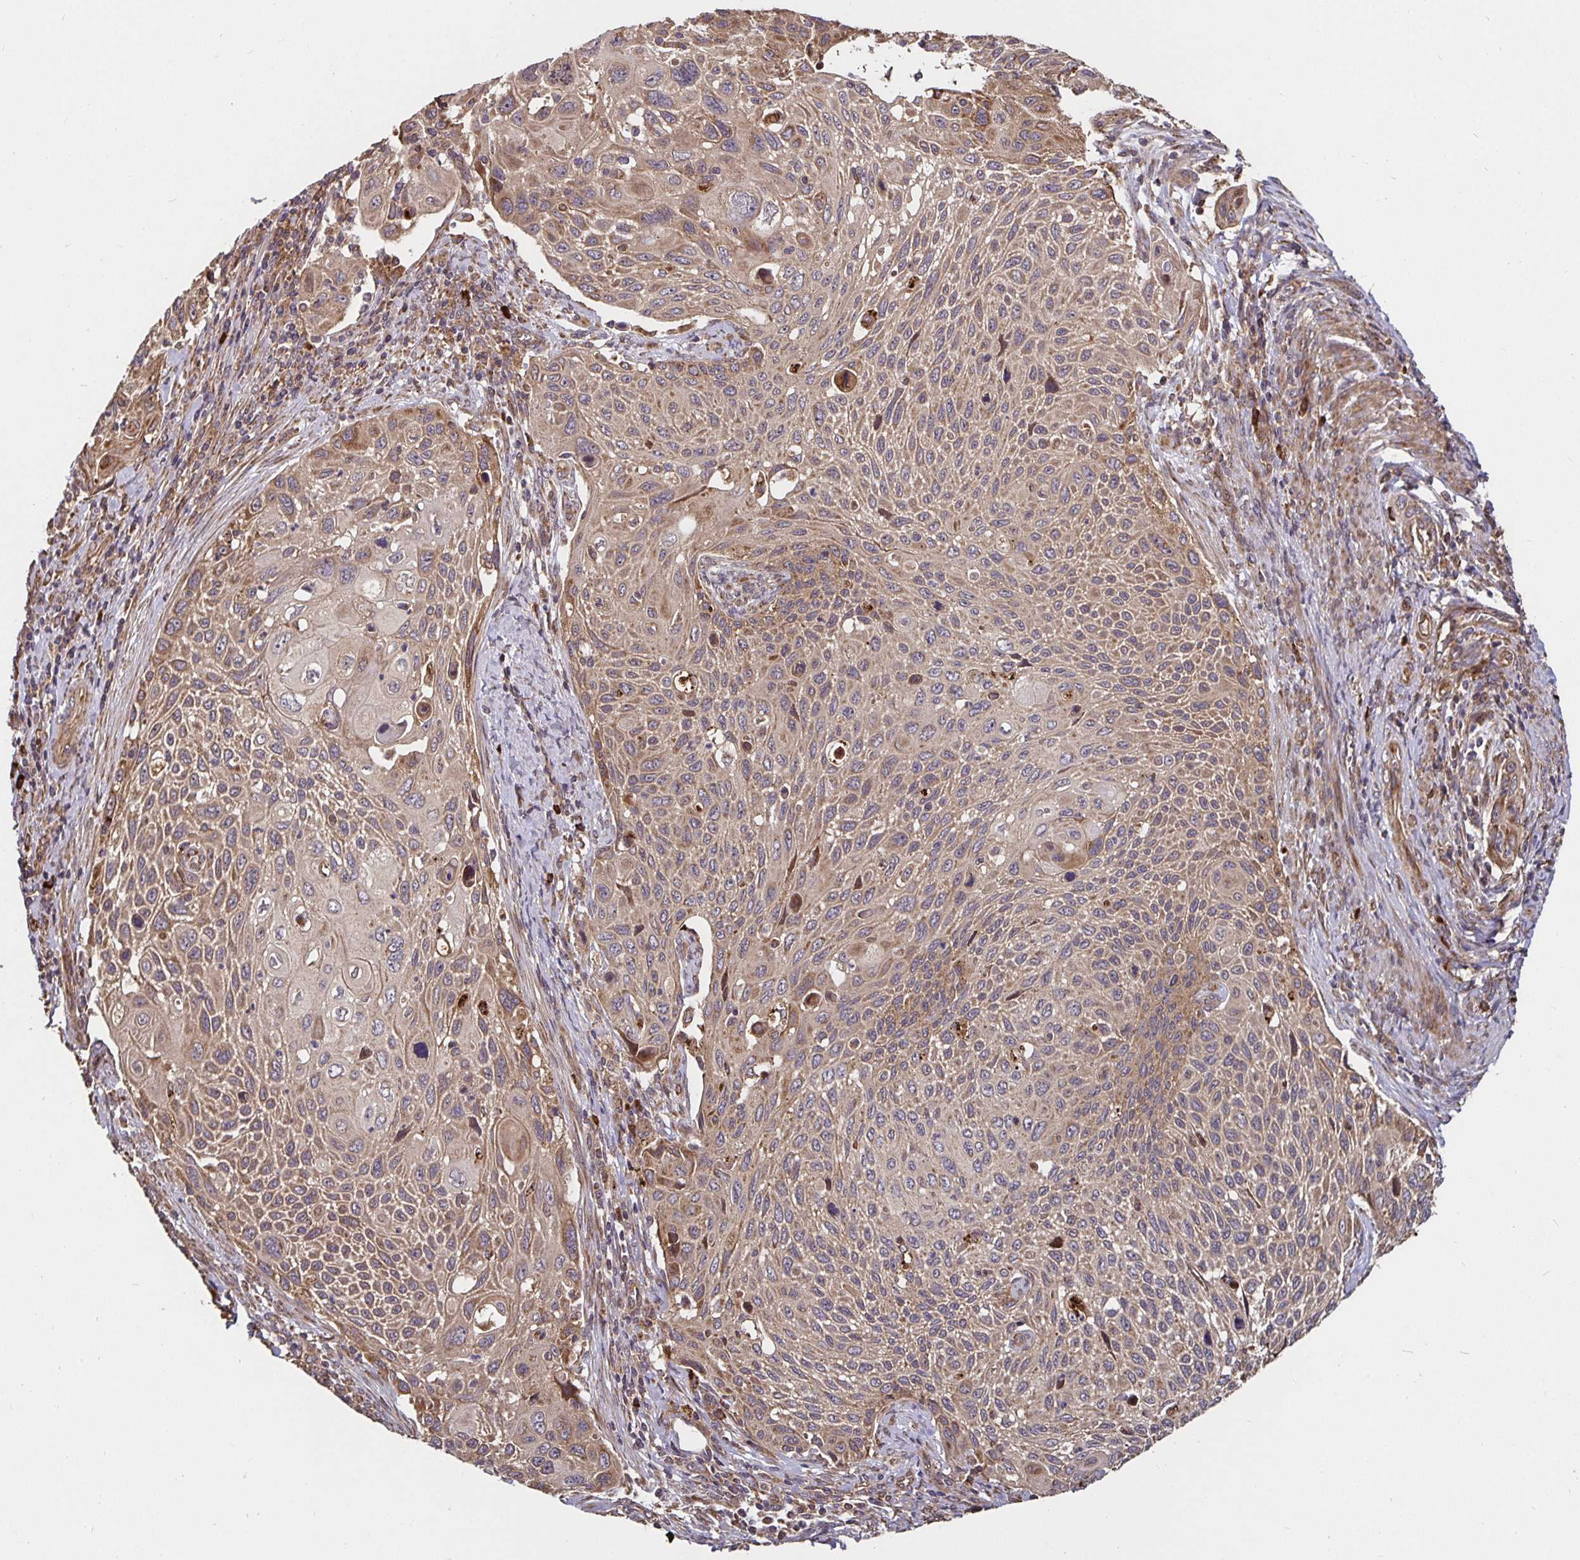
{"staining": {"intensity": "weak", "quantity": ">75%", "location": "cytoplasmic/membranous"}, "tissue": "cervical cancer", "cell_type": "Tumor cells", "image_type": "cancer", "snomed": [{"axis": "morphology", "description": "Squamous cell carcinoma, NOS"}, {"axis": "topography", "description": "Cervix"}], "caption": "Immunohistochemical staining of cervical cancer demonstrates weak cytoplasmic/membranous protein positivity in approximately >75% of tumor cells. The staining was performed using DAB, with brown indicating positive protein expression. Nuclei are stained blue with hematoxylin.", "gene": "MLST8", "patient": {"sex": "female", "age": 70}}